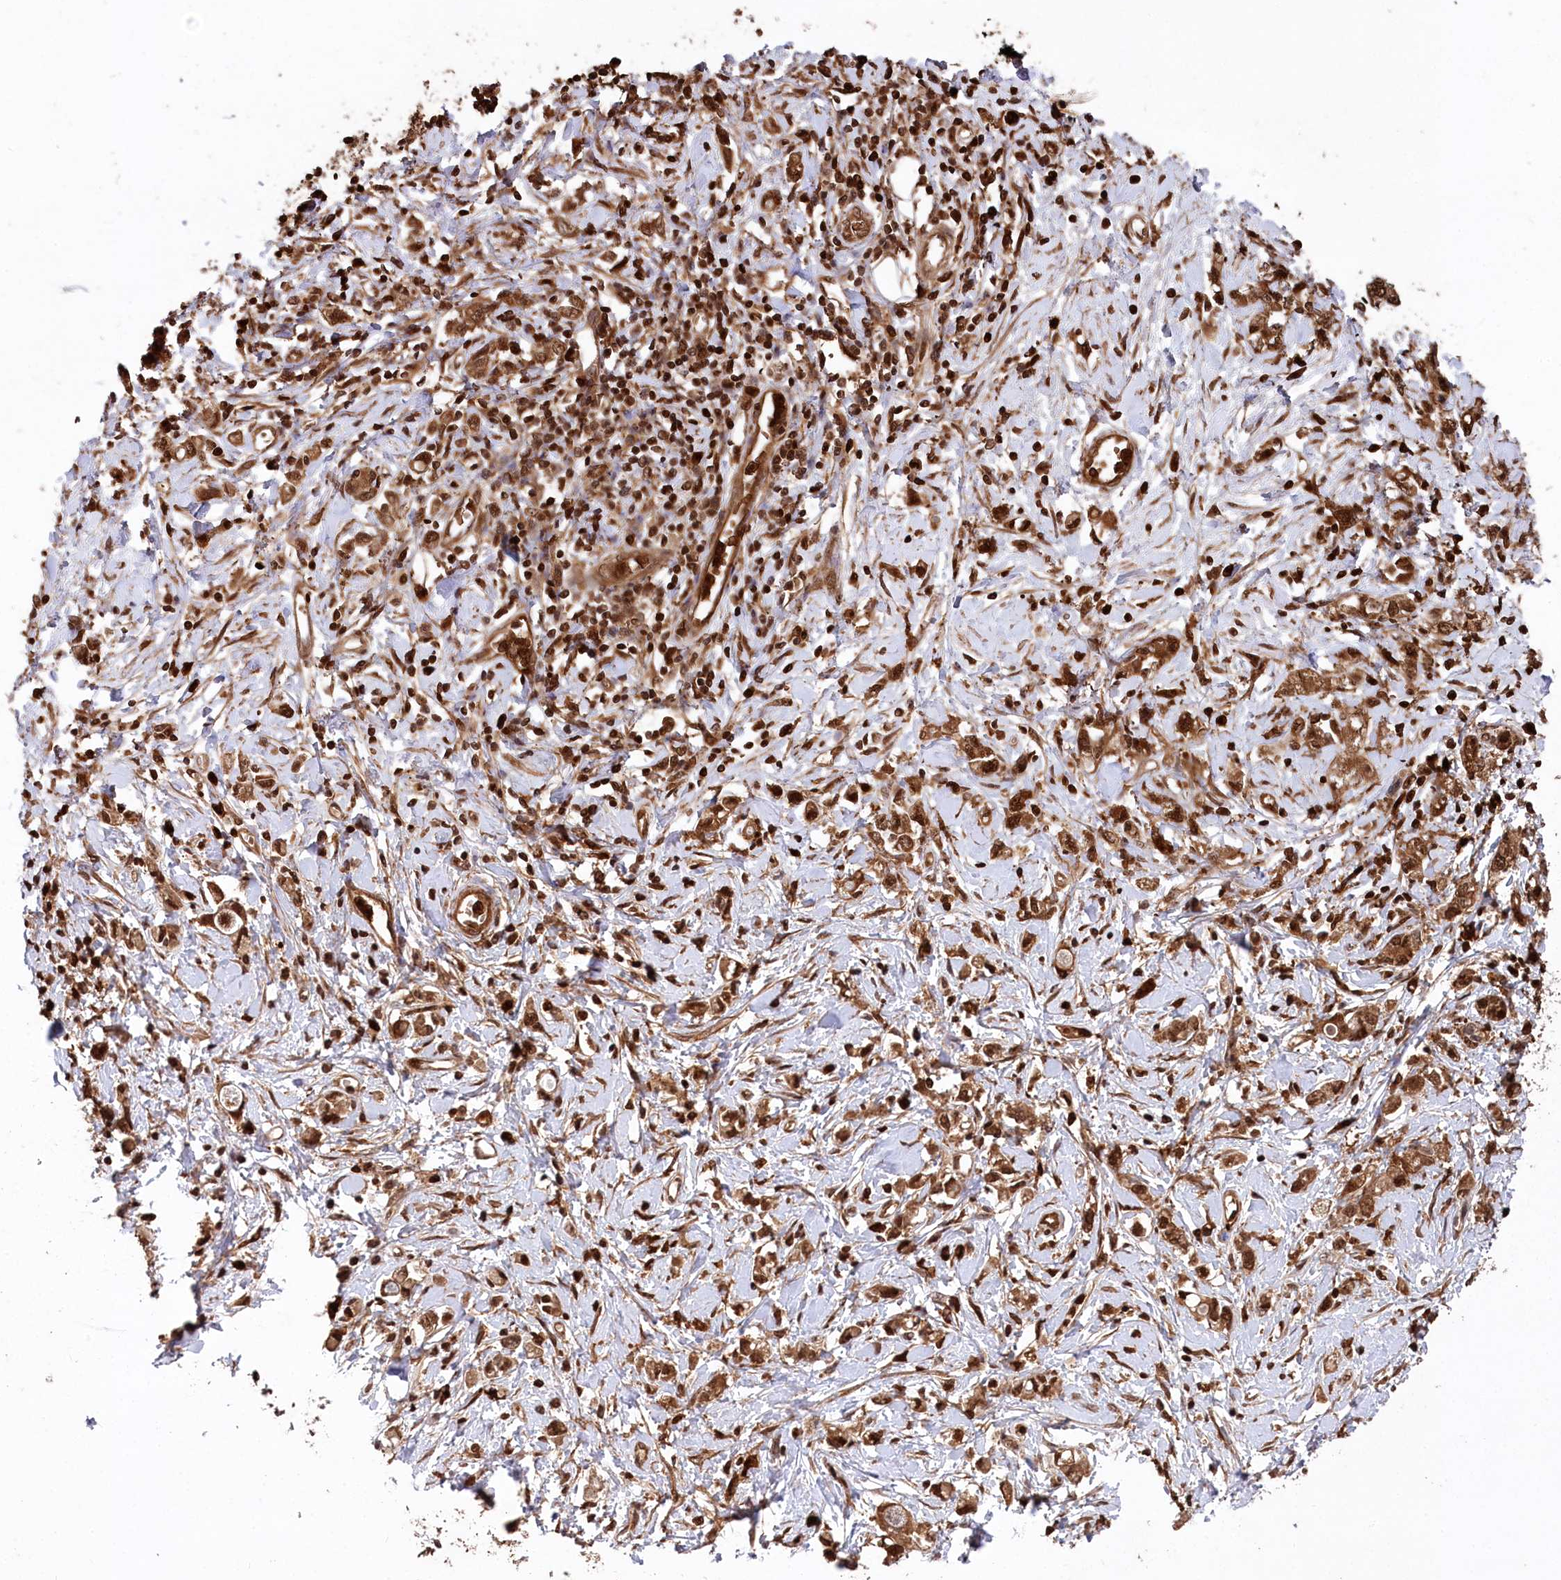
{"staining": {"intensity": "strong", "quantity": ">75%", "location": "cytoplasmic/membranous"}, "tissue": "stomach cancer", "cell_type": "Tumor cells", "image_type": "cancer", "snomed": [{"axis": "morphology", "description": "Adenocarcinoma, NOS"}, {"axis": "topography", "description": "Stomach"}], "caption": "This image displays immunohistochemistry staining of adenocarcinoma (stomach), with high strong cytoplasmic/membranous positivity in approximately >75% of tumor cells.", "gene": "LSG1", "patient": {"sex": "female", "age": 76}}